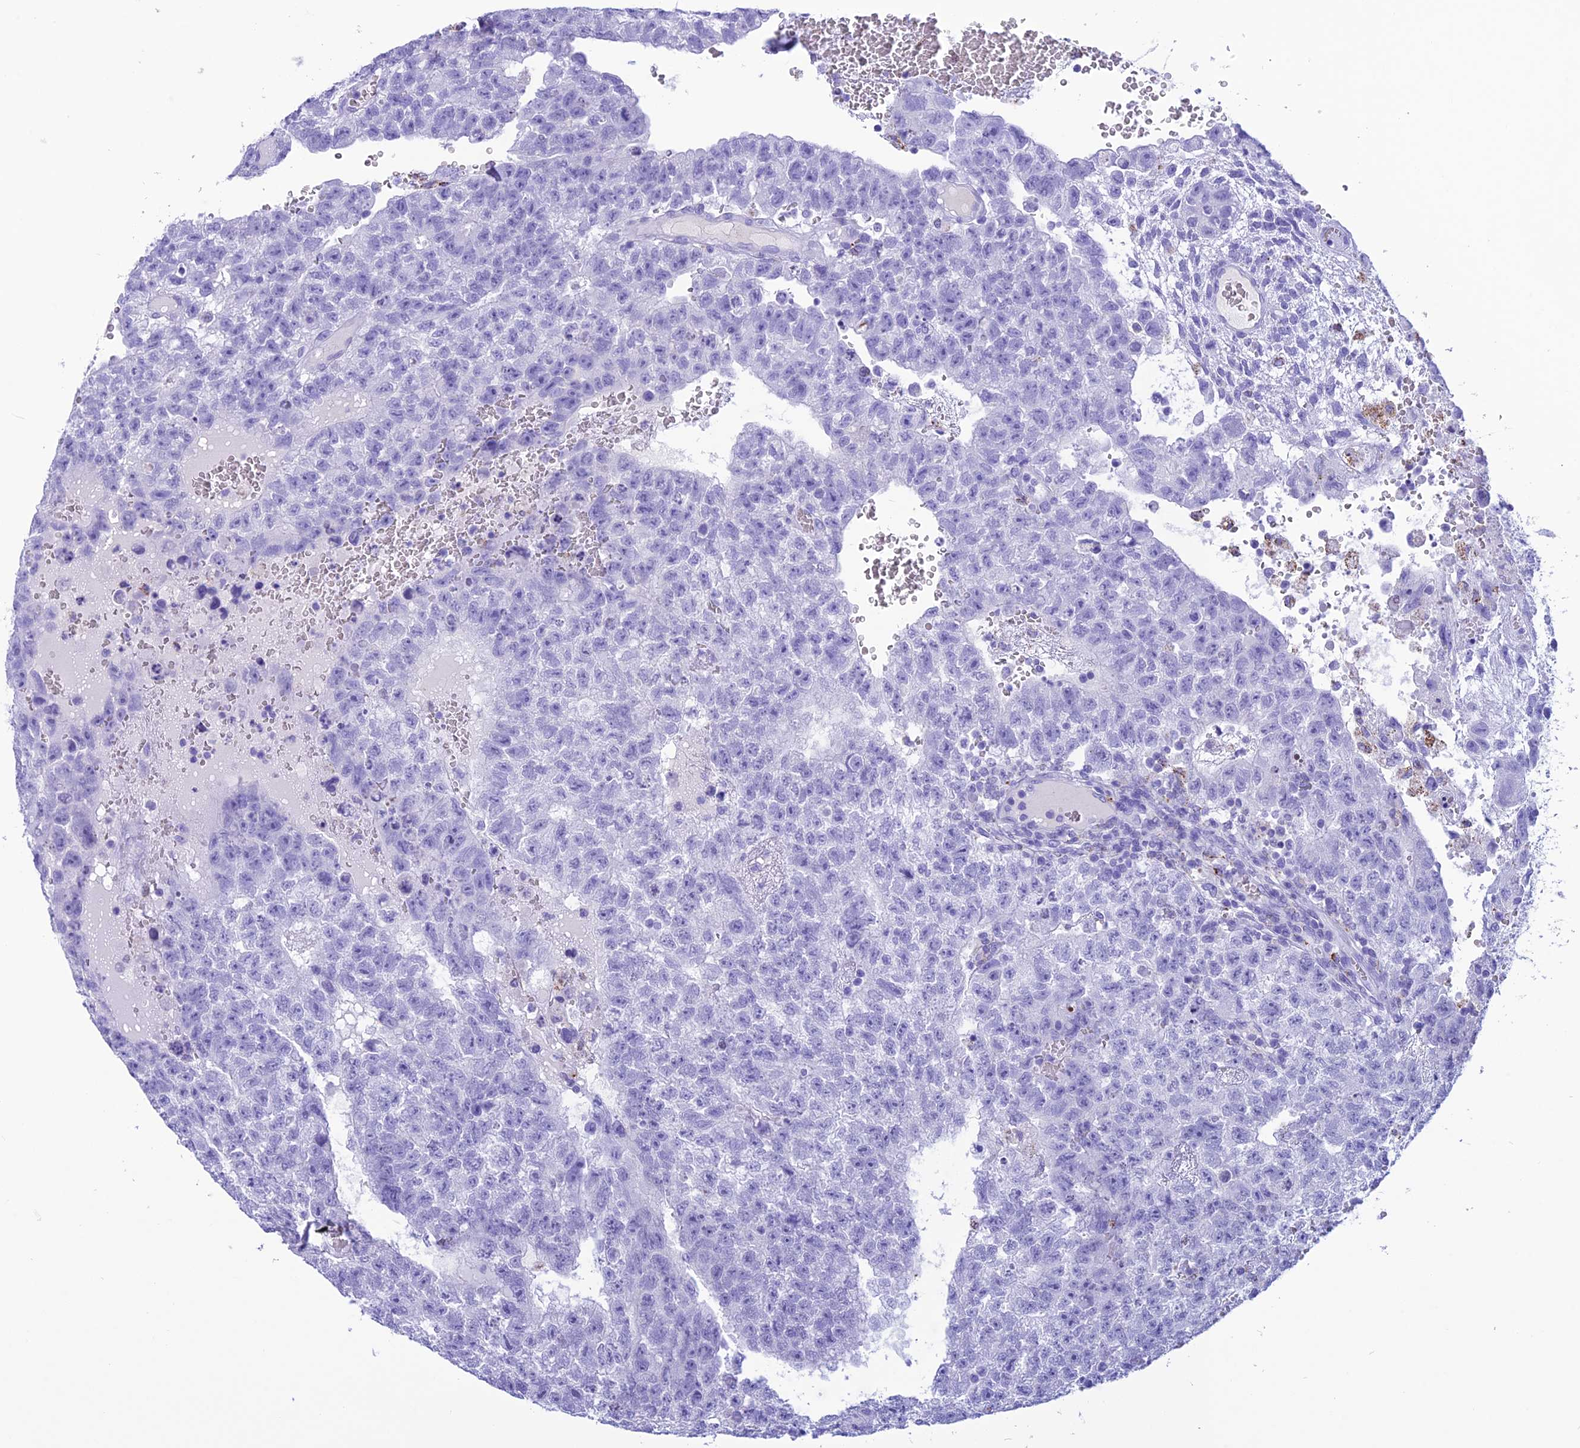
{"staining": {"intensity": "negative", "quantity": "none", "location": "none"}, "tissue": "testis cancer", "cell_type": "Tumor cells", "image_type": "cancer", "snomed": [{"axis": "morphology", "description": "Carcinoma, Embryonal, NOS"}, {"axis": "topography", "description": "Testis"}], "caption": "Histopathology image shows no significant protein expression in tumor cells of testis cancer (embryonal carcinoma).", "gene": "TRAM1L1", "patient": {"sex": "male", "age": 26}}